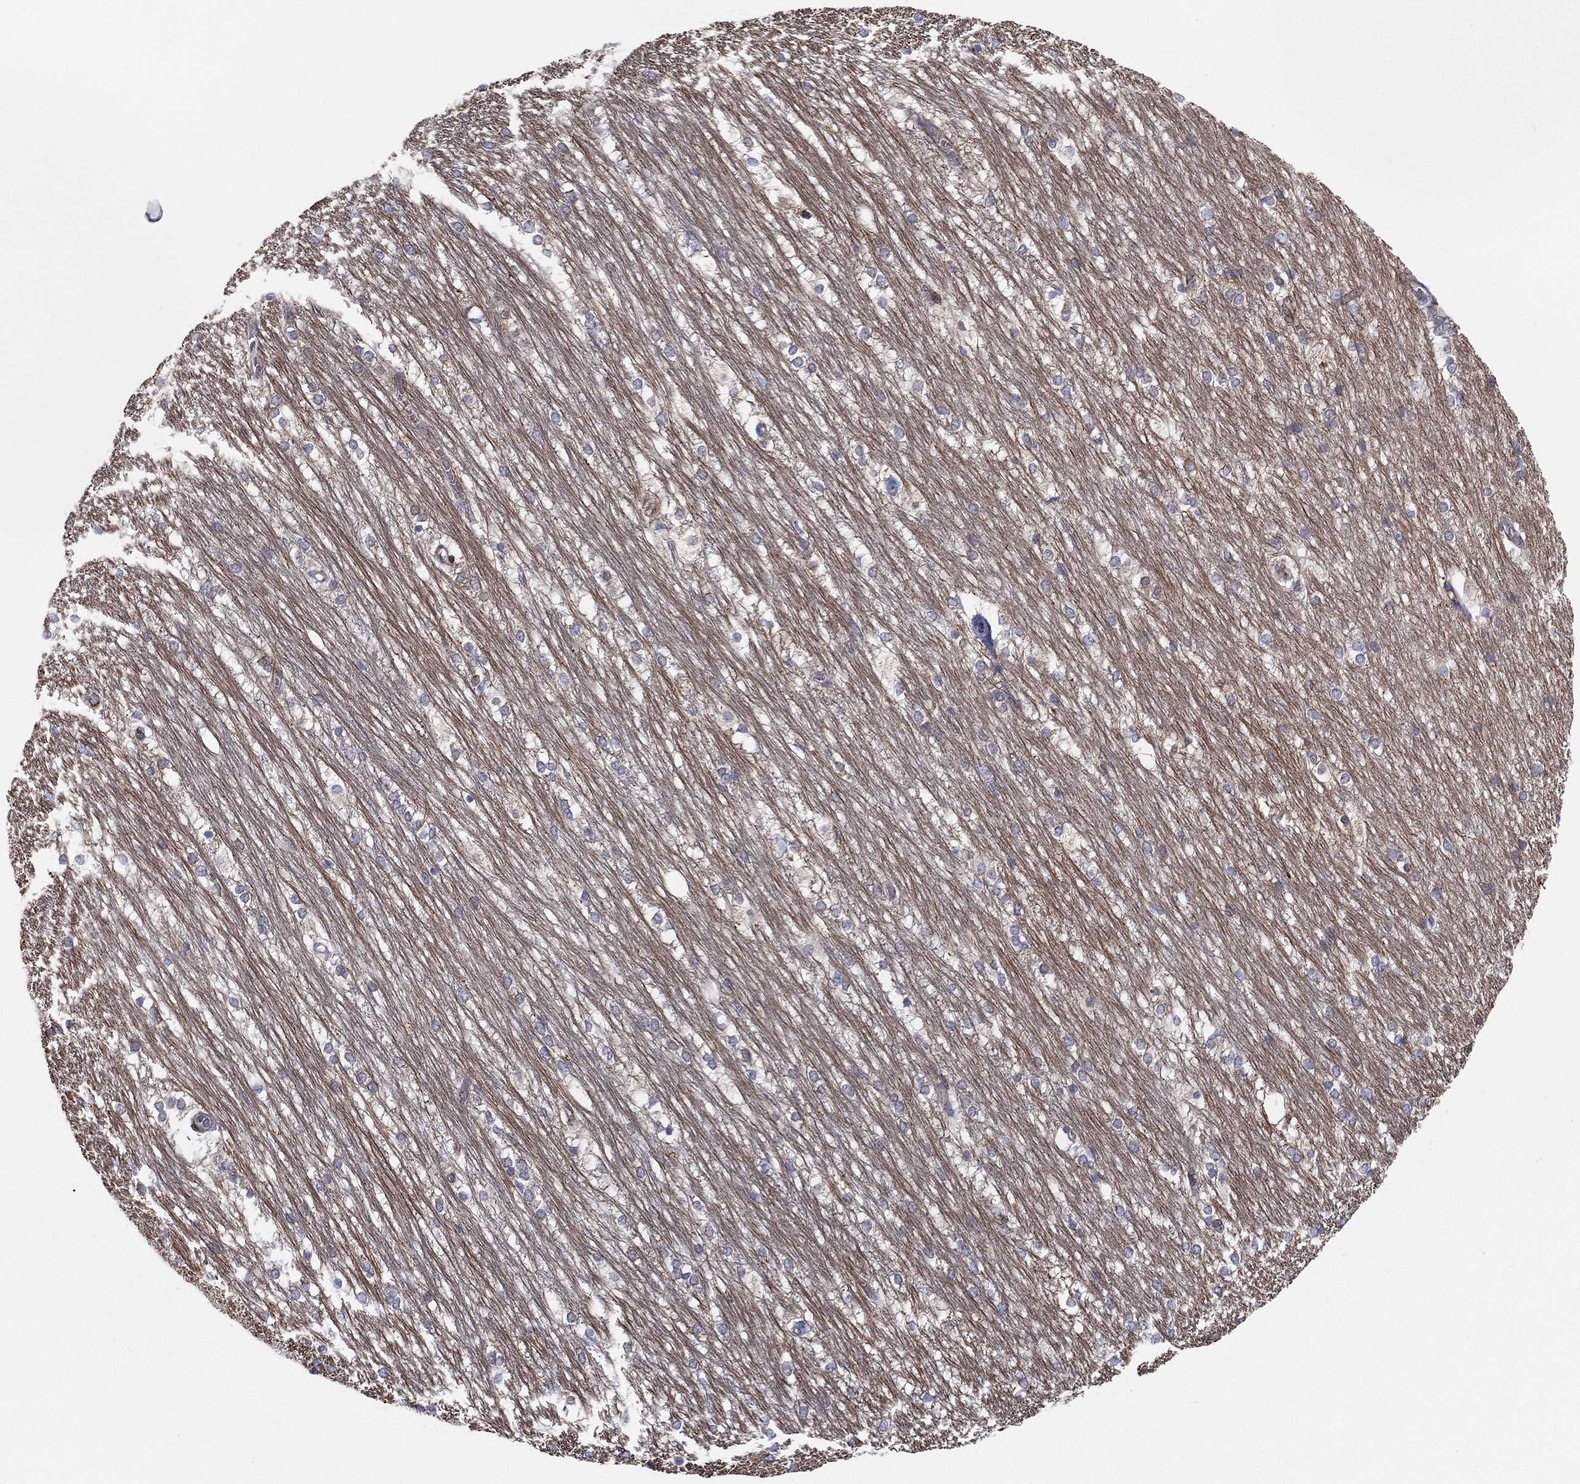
{"staining": {"intensity": "negative", "quantity": "none", "location": "none"}, "tissue": "hippocampus", "cell_type": "Glial cells", "image_type": "normal", "snomed": [{"axis": "morphology", "description": "Normal tissue, NOS"}, {"axis": "topography", "description": "Cerebral cortex"}, {"axis": "topography", "description": "Hippocampus"}], "caption": "Immunohistochemistry of normal human hippocampus shows no expression in glial cells. (Stains: DAB (3,3'-diaminobenzidine) immunohistochemistry with hematoxylin counter stain, Microscopy: brightfield microscopy at high magnification).", "gene": "LRRC56", "patient": {"sex": "female", "age": 19}}